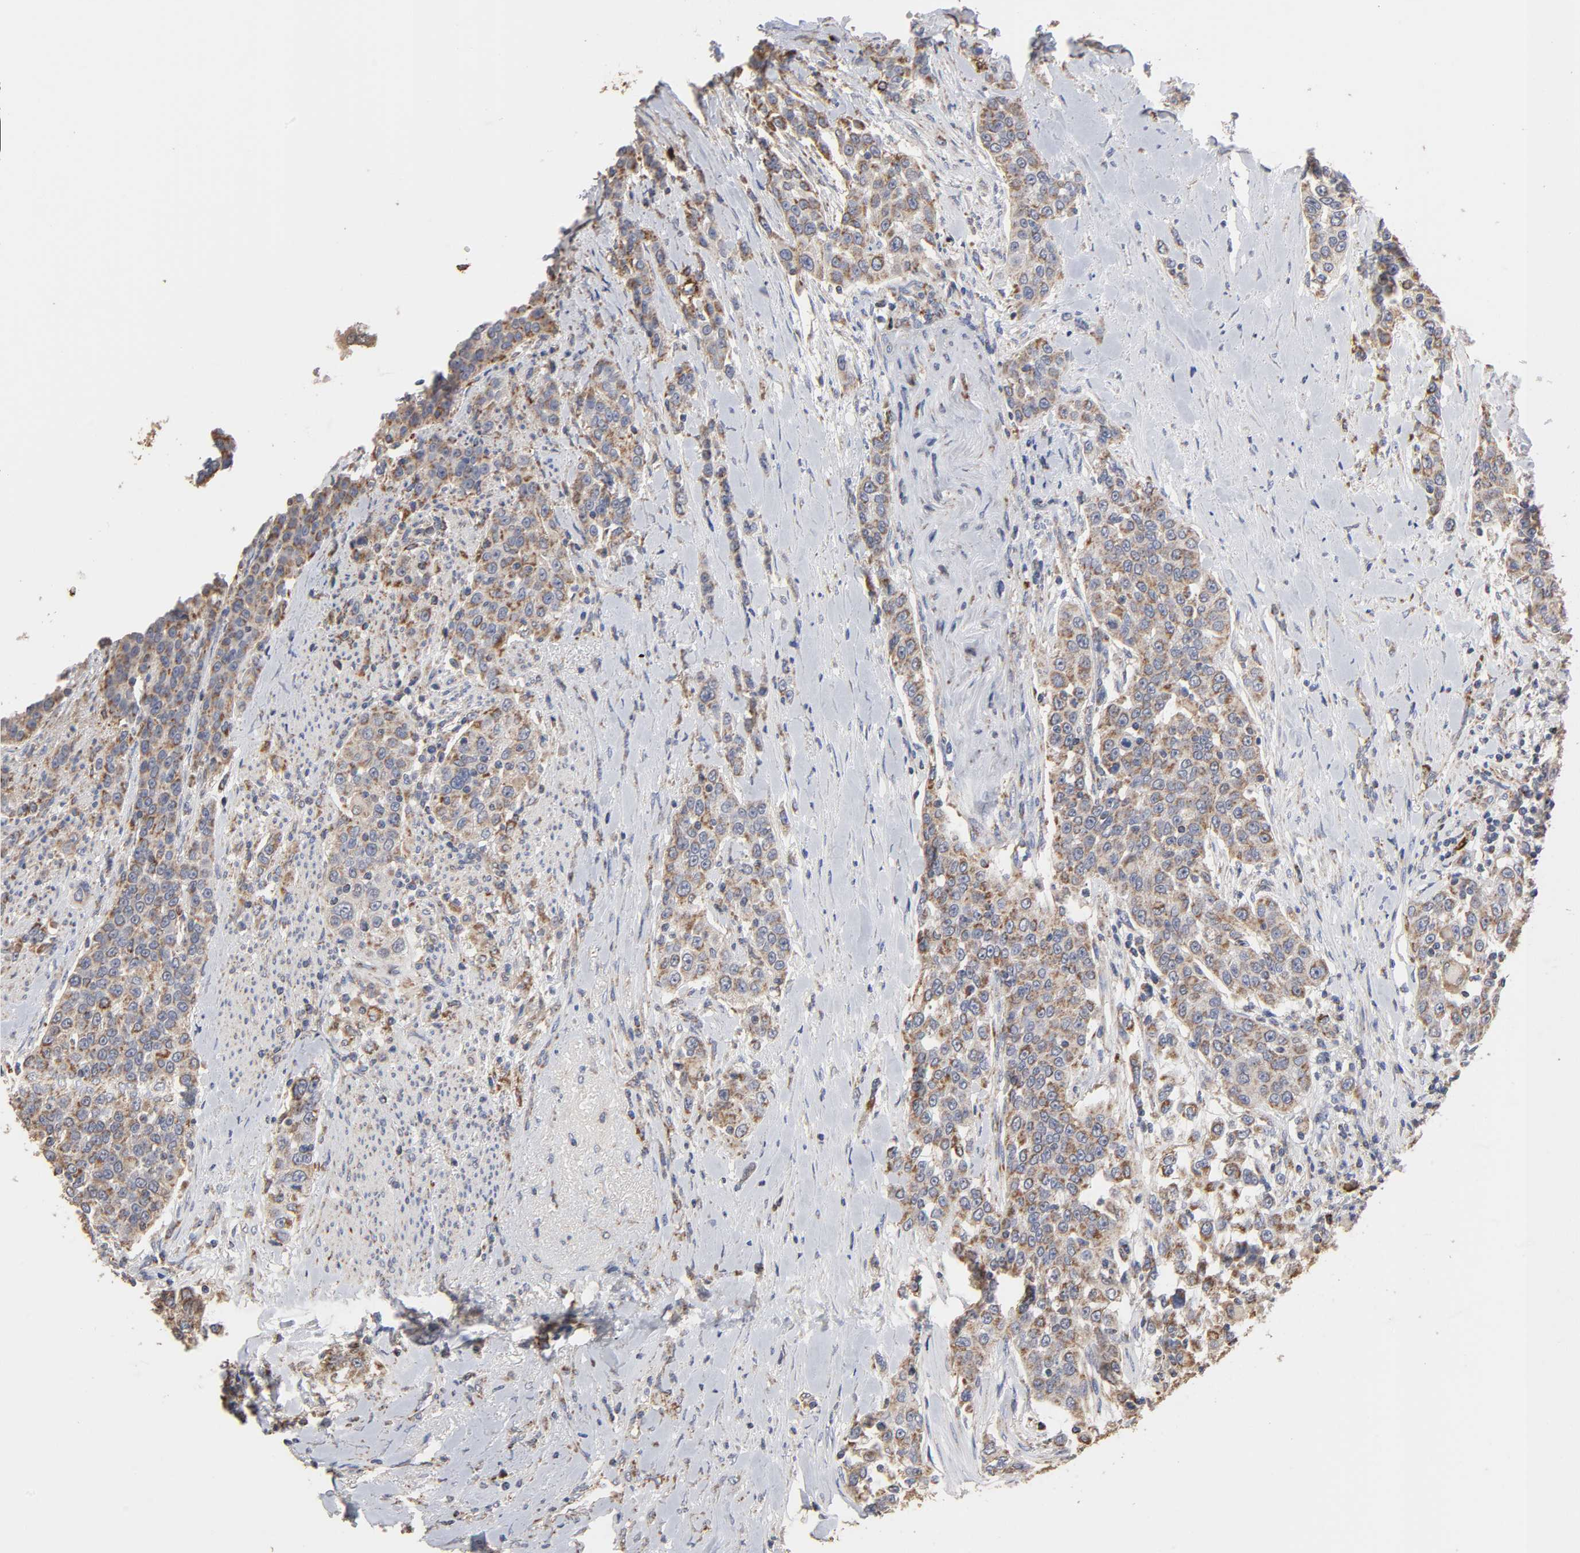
{"staining": {"intensity": "weak", "quantity": ">75%", "location": "cytoplasmic/membranous"}, "tissue": "urothelial cancer", "cell_type": "Tumor cells", "image_type": "cancer", "snomed": [{"axis": "morphology", "description": "Urothelial carcinoma, High grade"}, {"axis": "topography", "description": "Urinary bladder"}], "caption": "The micrograph exhibits a brown stain indicating the presence of a protein in the cytoplasmic/membranous of tumor cells in urothelial carcinoma (high-grade).", "gene": "CYCS", "patient": {"sex": "female", "age": 80}}